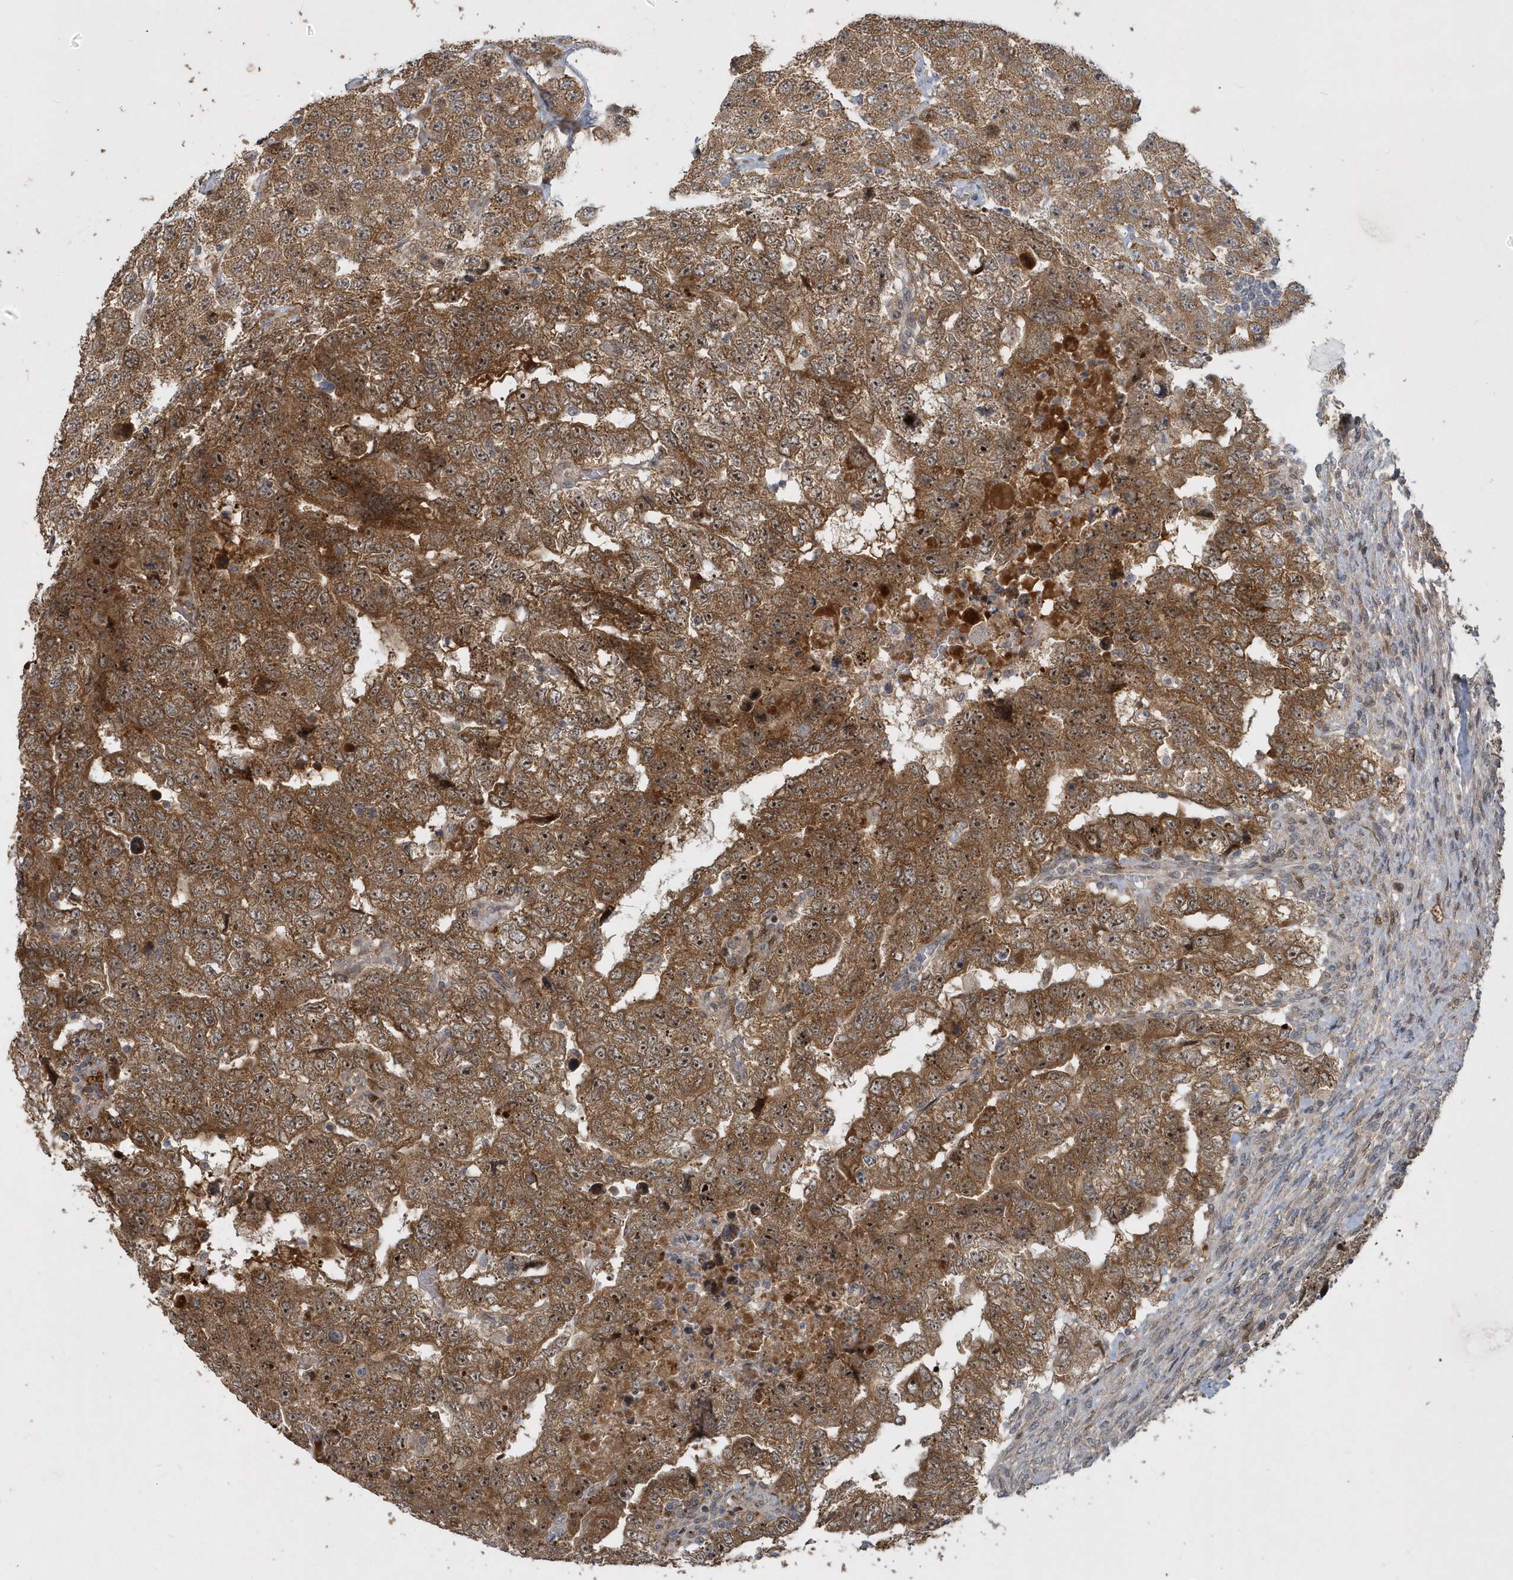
{"staining": {"intensity": "strong", "quantity": ">75%", "location": "cytoplasmic/membranous,nuclear"}, "tissue": "testis cancer", "cell_type": "Tumor cells", "image_type": "cancer", "snomed": [{"axis": "morphology", "description": "Carcinoma, Embryonal, NOS"}, {"axis": "topography", "description": "Testis"}], "caption": "Immunohistochemistry (IHC) (DAB) staining of embryonal carcinoma (testis) demonstrates strong cytoplasmic/membranous and nuclear protein expression in approximately >75% of tumor cells. The protein is shown in brown color, while the nuclei are stained blue.", "gene": "TRAIP", "patient": {"sex": "male", "age": 45}}